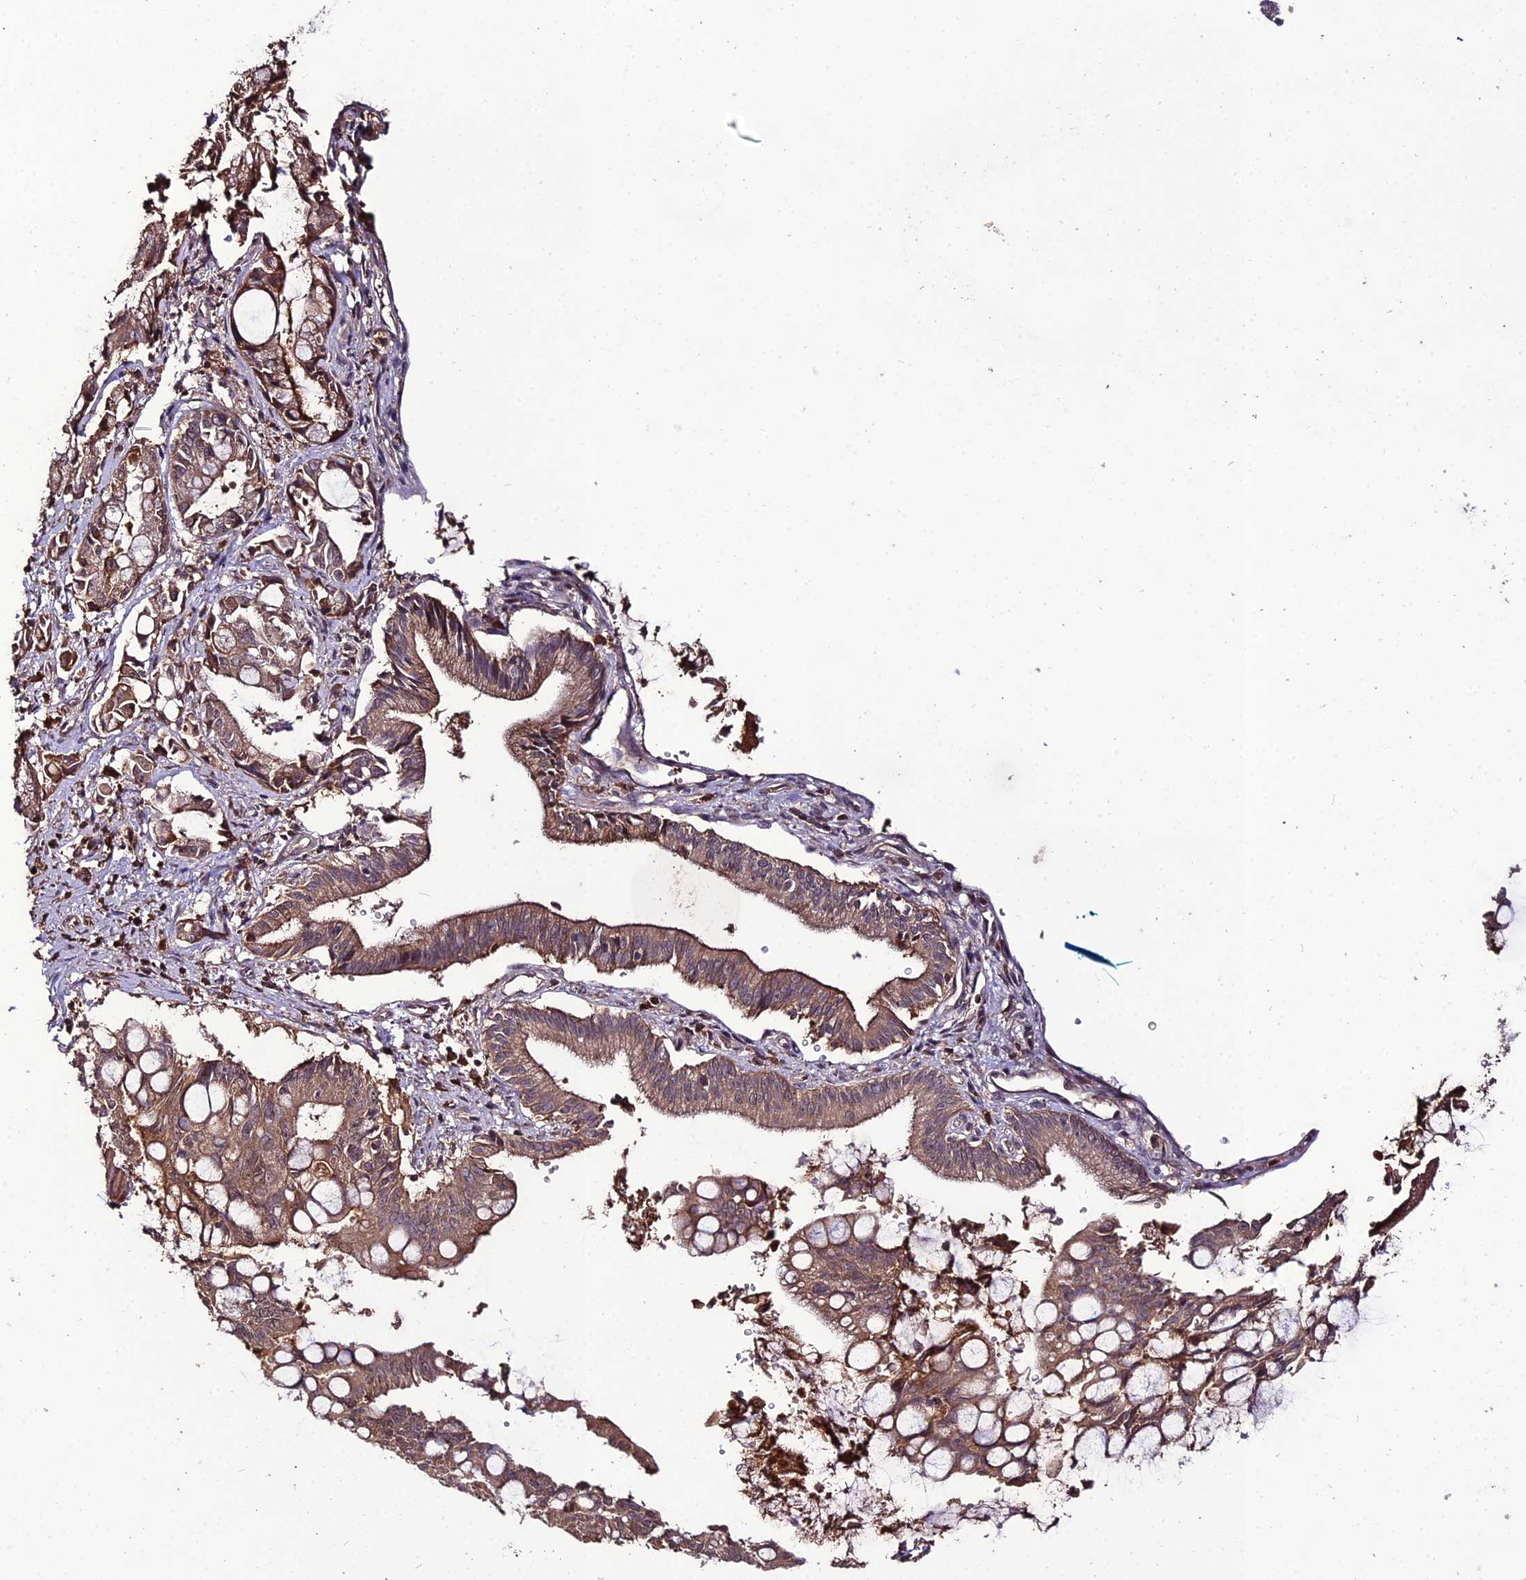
{"staining": {"intensity": "moderate", "quantity": ">75%", "location": "cytoplasmic/membranous"}, "tissue": "pancreatic cancer", "cell_type": "Tumor cells", "image_type": "cancer", "snomed": [{"axis": "morphology", "description": "Adenocarcinoma, NOS"}, {"axis": "topography", "description": "Pancreas"}], "caption": "Immunohistochemical staining of human adenocarcinoma (pancreatic) displays medium levels of moderate cytoplasmic/membranous protein staining in approximately >75% of tumor cells.", "gene": "KCTD16", "patient": {"sex": "male", "age": 68}}